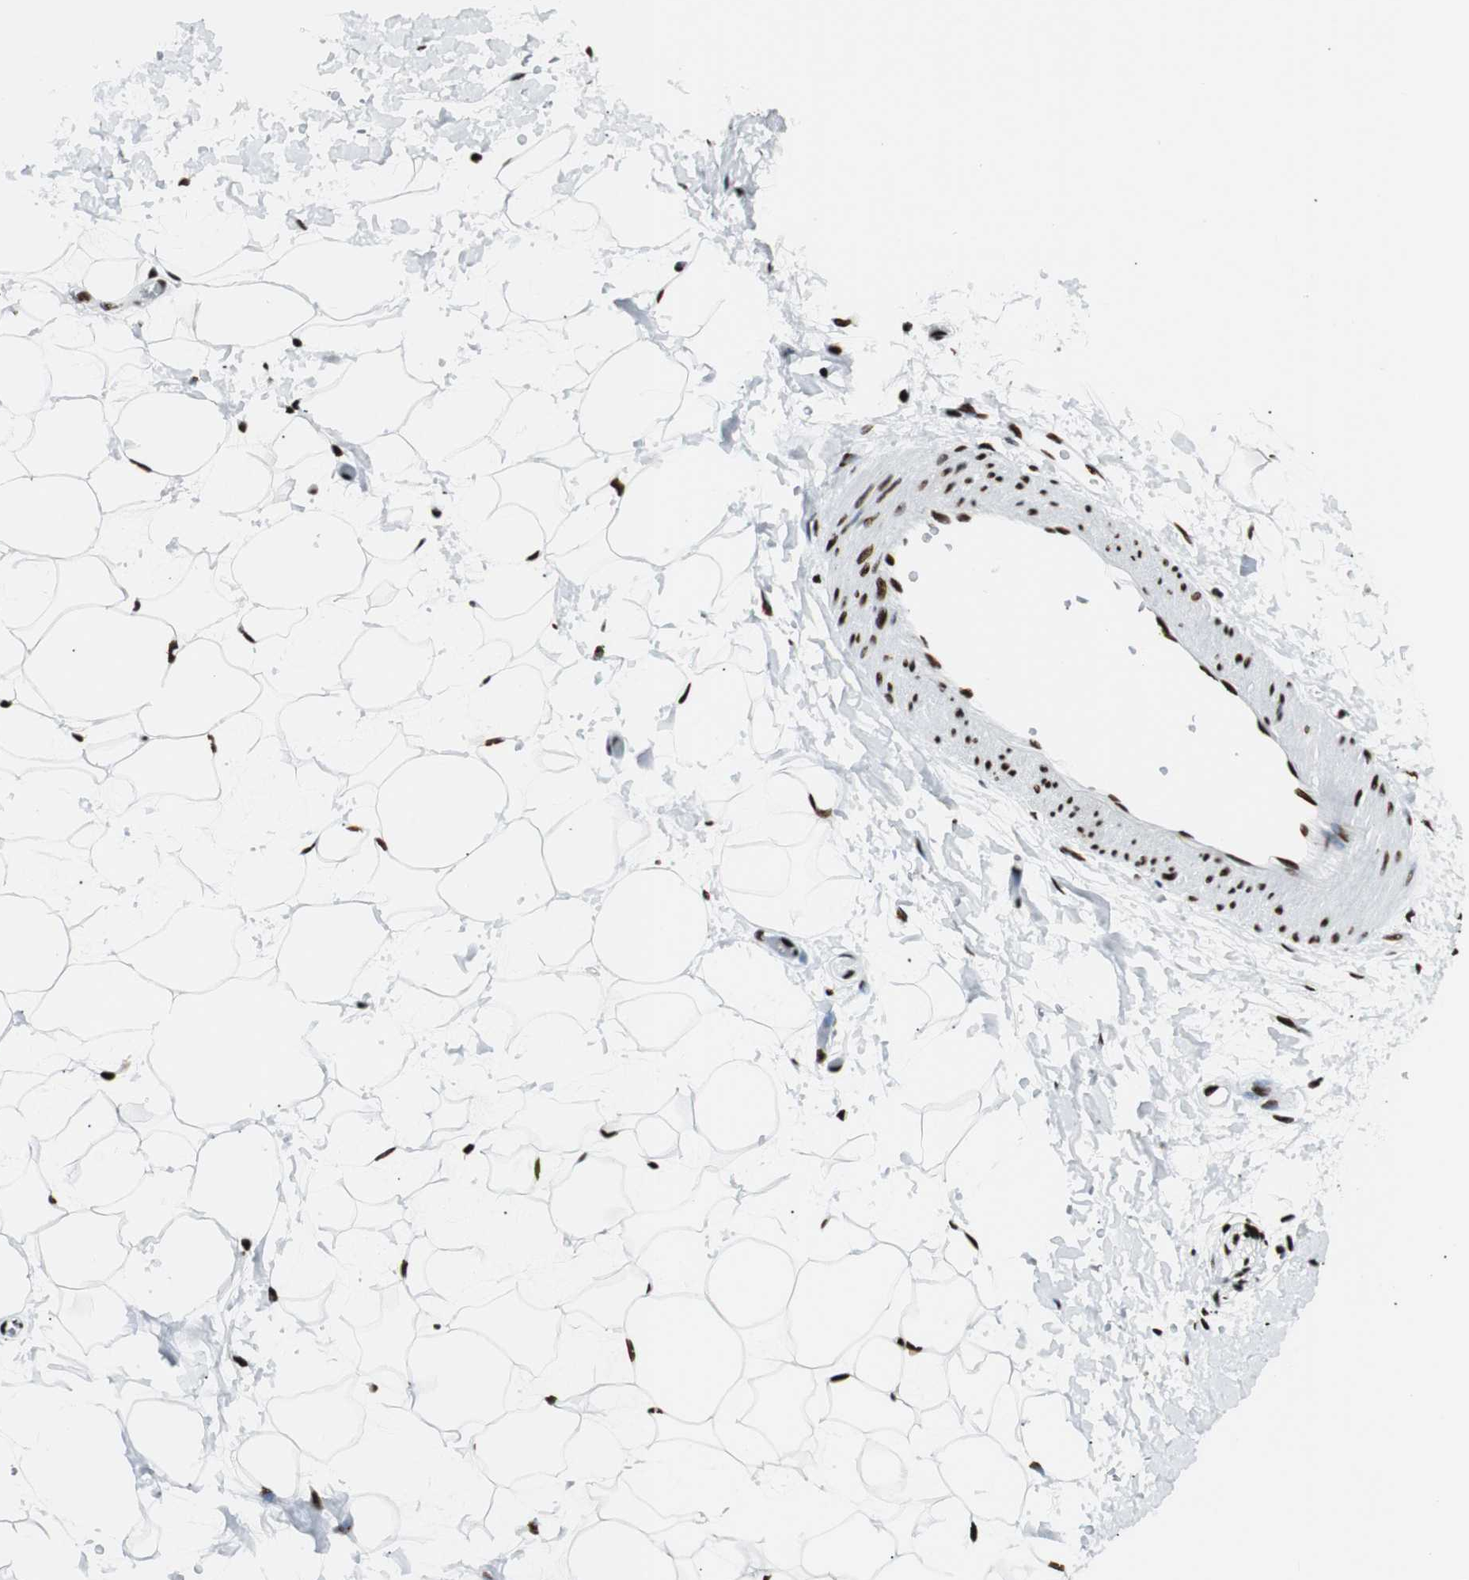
{"staining": {"intensity": "strong", "quantity": ">75%", "location": "nuclear"}, "tissue": "adipose tissue", "cell_type": "Adipocytes", "image_type": "normal", "snomed": [{"axis": "morphology", "description": "Normal tissue, NOS"}, {"axis": "topography", "description": "Soft tissue"}], "caption": "Adipose tissue stained with DAB (3,3'-diaminobenzidine) IHC exhibits high levels of strong nuclear staining in approximately >75% of adipocytes.", "gene": "NCL", "patient": {"sex": "male", "age": 72}}